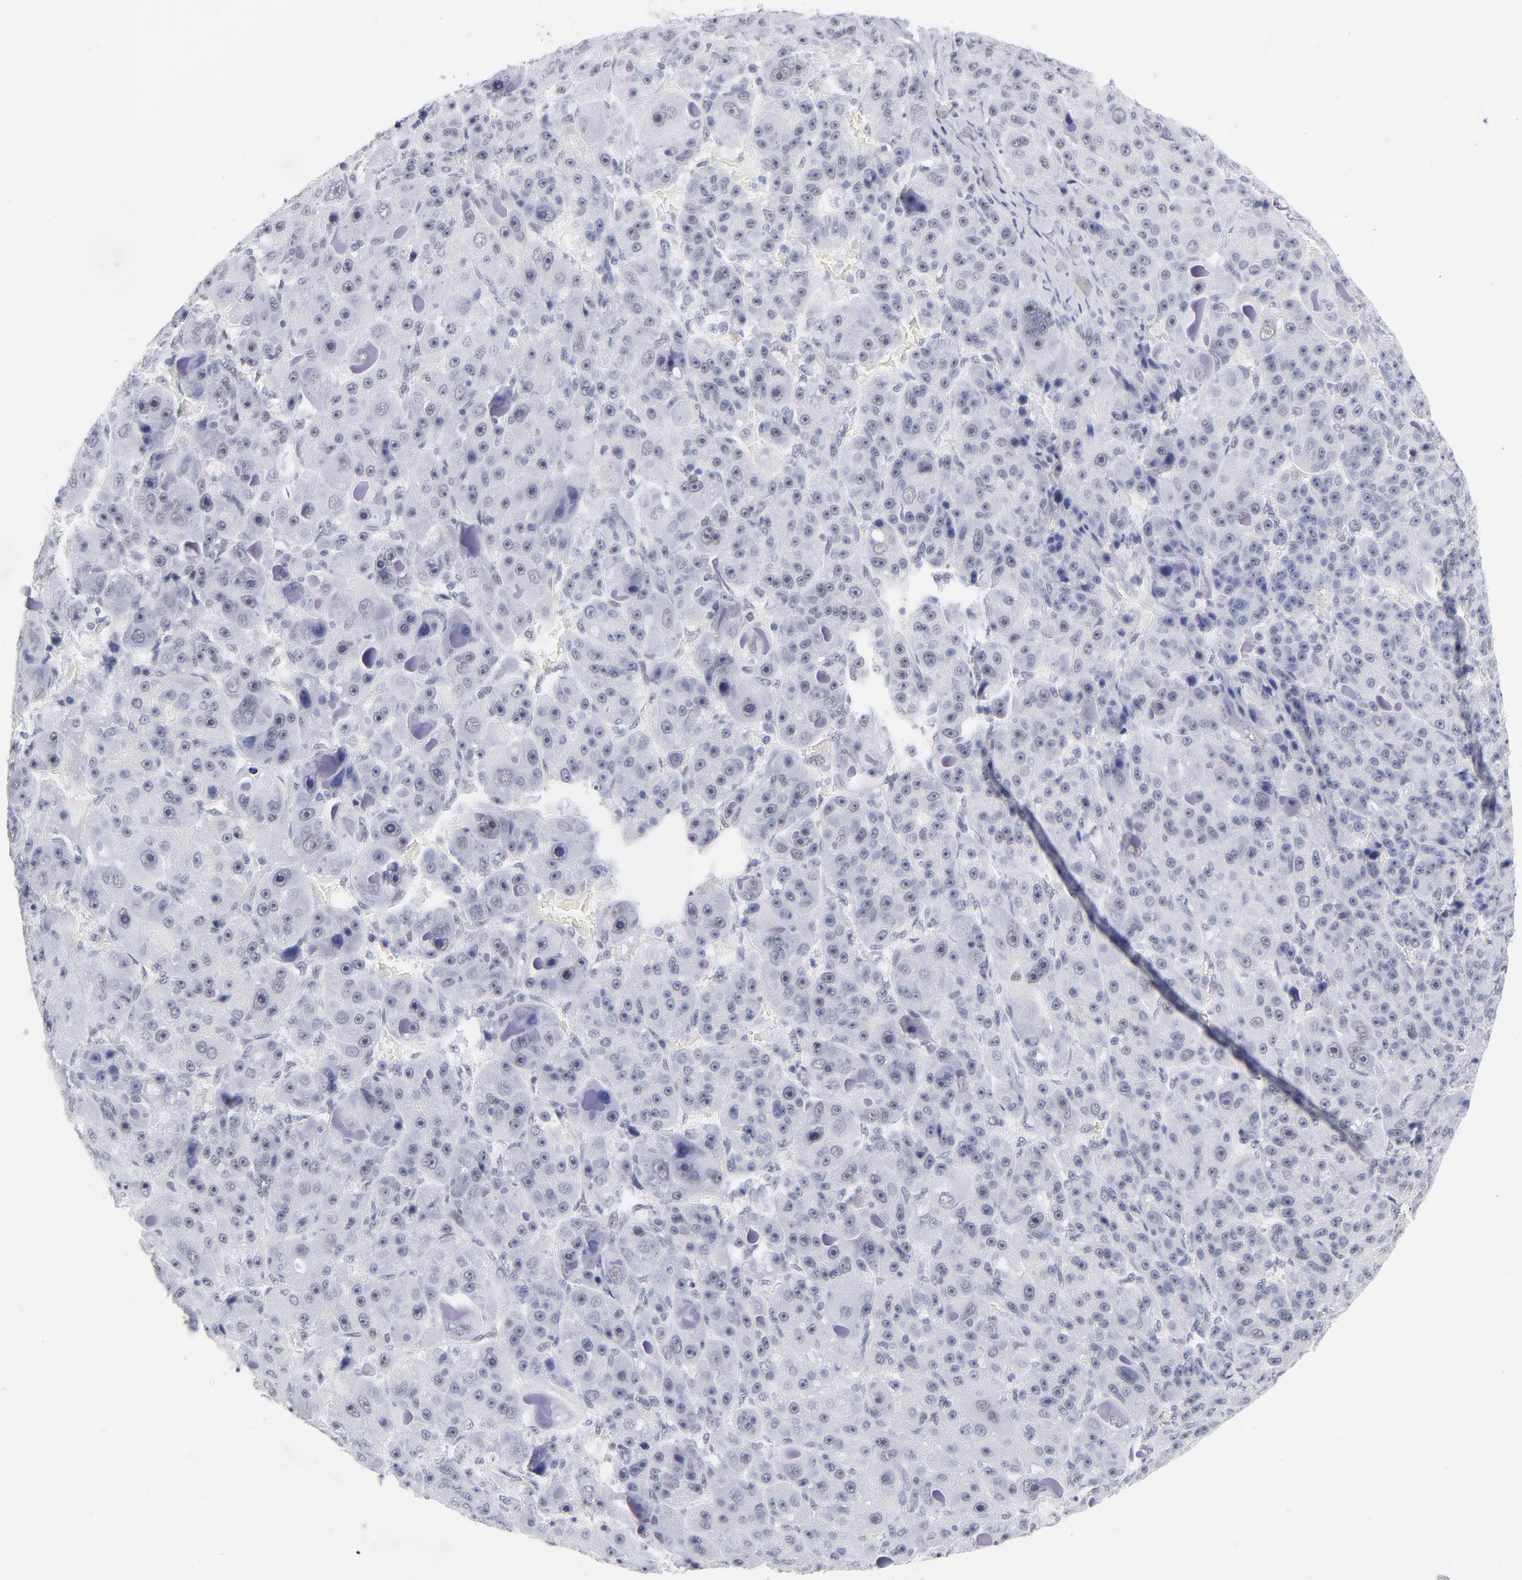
{"staining": {"intensity": "weak", "quantity": "<25%", "location": "nuclear"}, "tissue": "liver cancer", "cell_type": "Tumor cells", "image_type": "cancer", "snomed": [{"axis": "morphology", "description": "Carcinoma, Hepatocellular, NOS"}, {"axis": "topography", "description": "Liver"}], "caption": "Protein analysis of liver hepatocellular carcinoma reveals no significant positivity in tumor cells.", "gene": "SNRPB", "patient": {"sex": "male", "age": 76}}